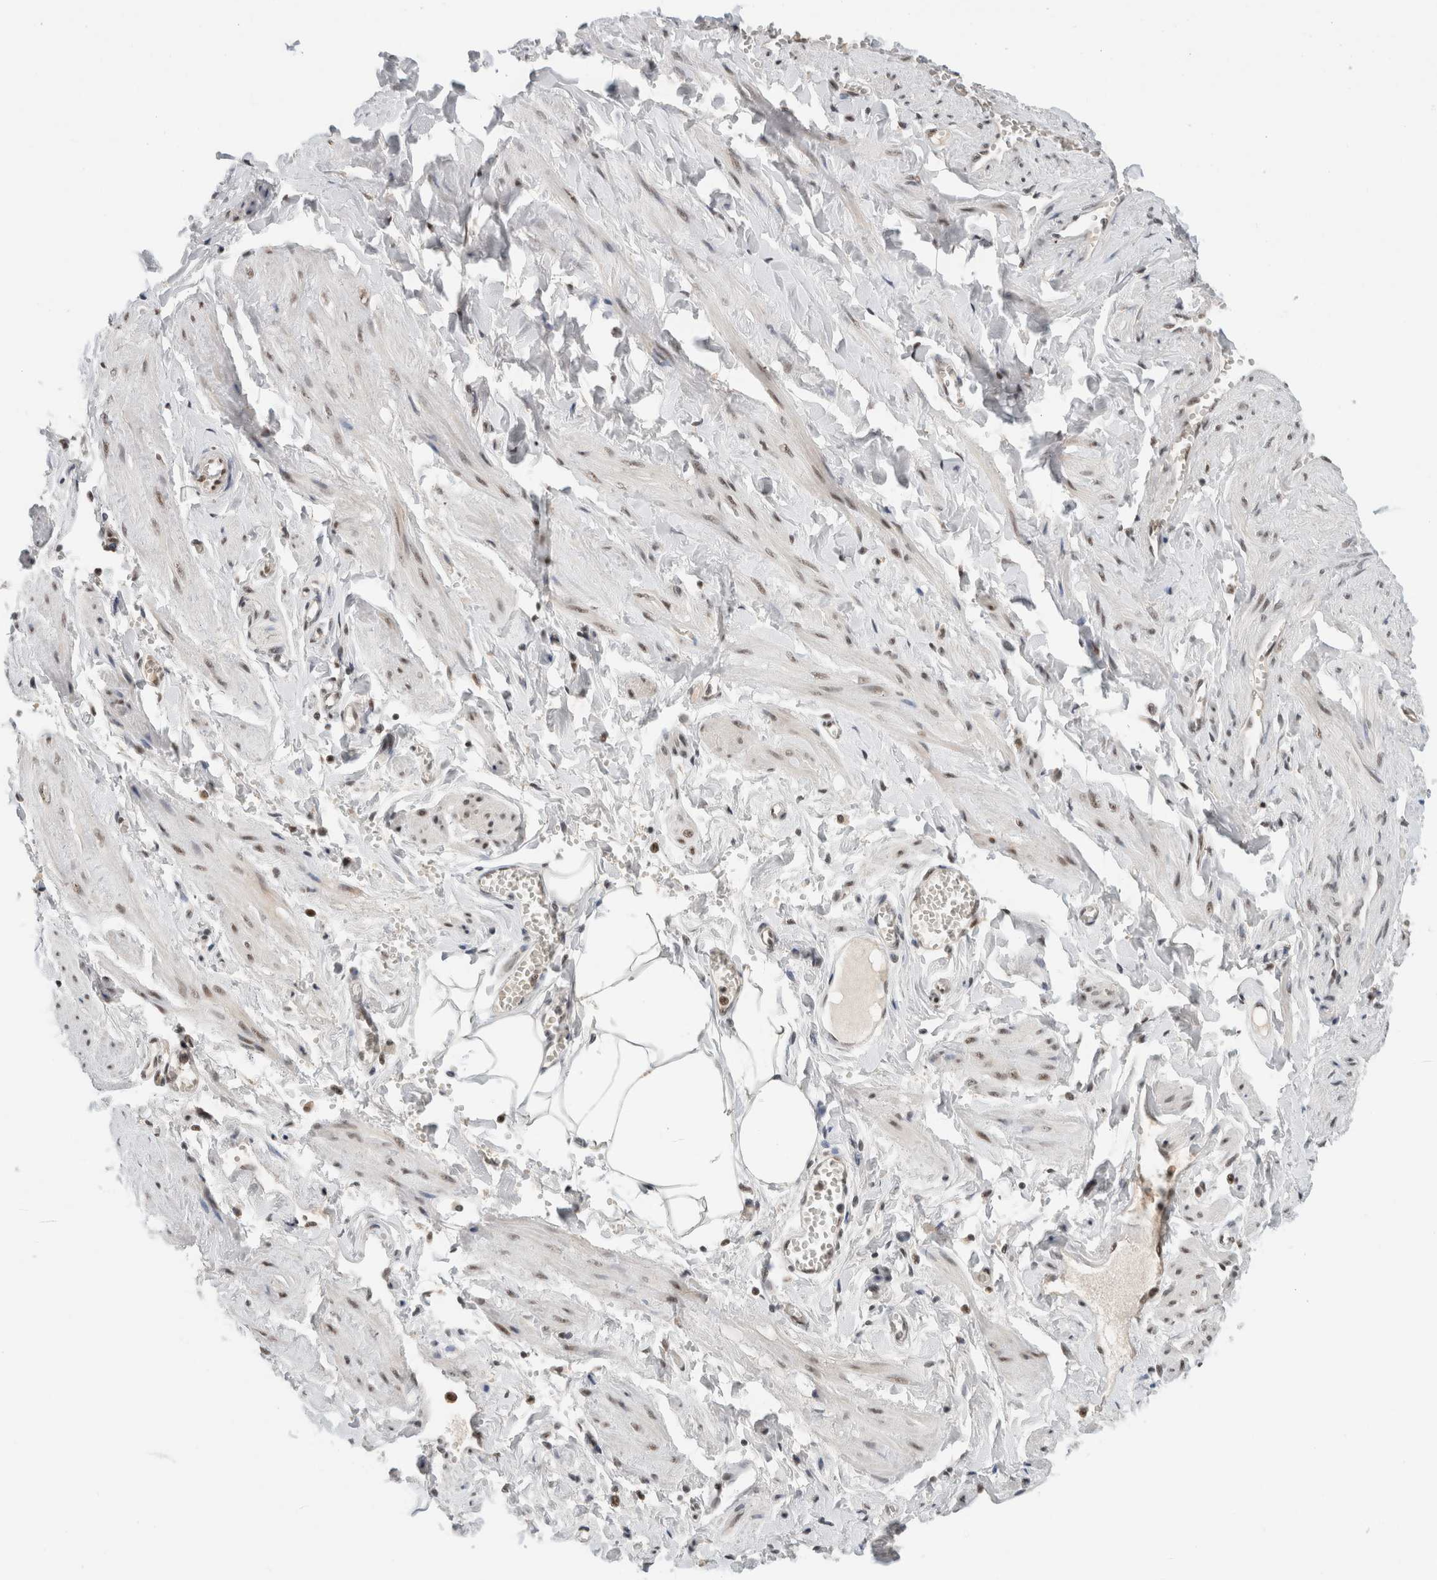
{"staining": {"intensity": "negative", "quantity": "none", "location": "none"}, "tissue": "adipose tissue", "cell_type": "Adipocytes", "image_type": "normal", "snomed": [{"axis": "morphology", "description": "Normal tissue, NOS"}, {"axis": "topography", "description": "Vascular tissue"}, {"axis": "topography", "description": "Fallopian tube"}, {"axis": "topography", "description": "Ovary"}], "caption": "Immunohistochemistry histopathology image of unremarkable adipose tissue: adipose tissue stained with DAB exhibits no significant protein positivity in adipocytes.", "gene": "NCAPG2", "patient": {"sex": "female", "age": 67}}